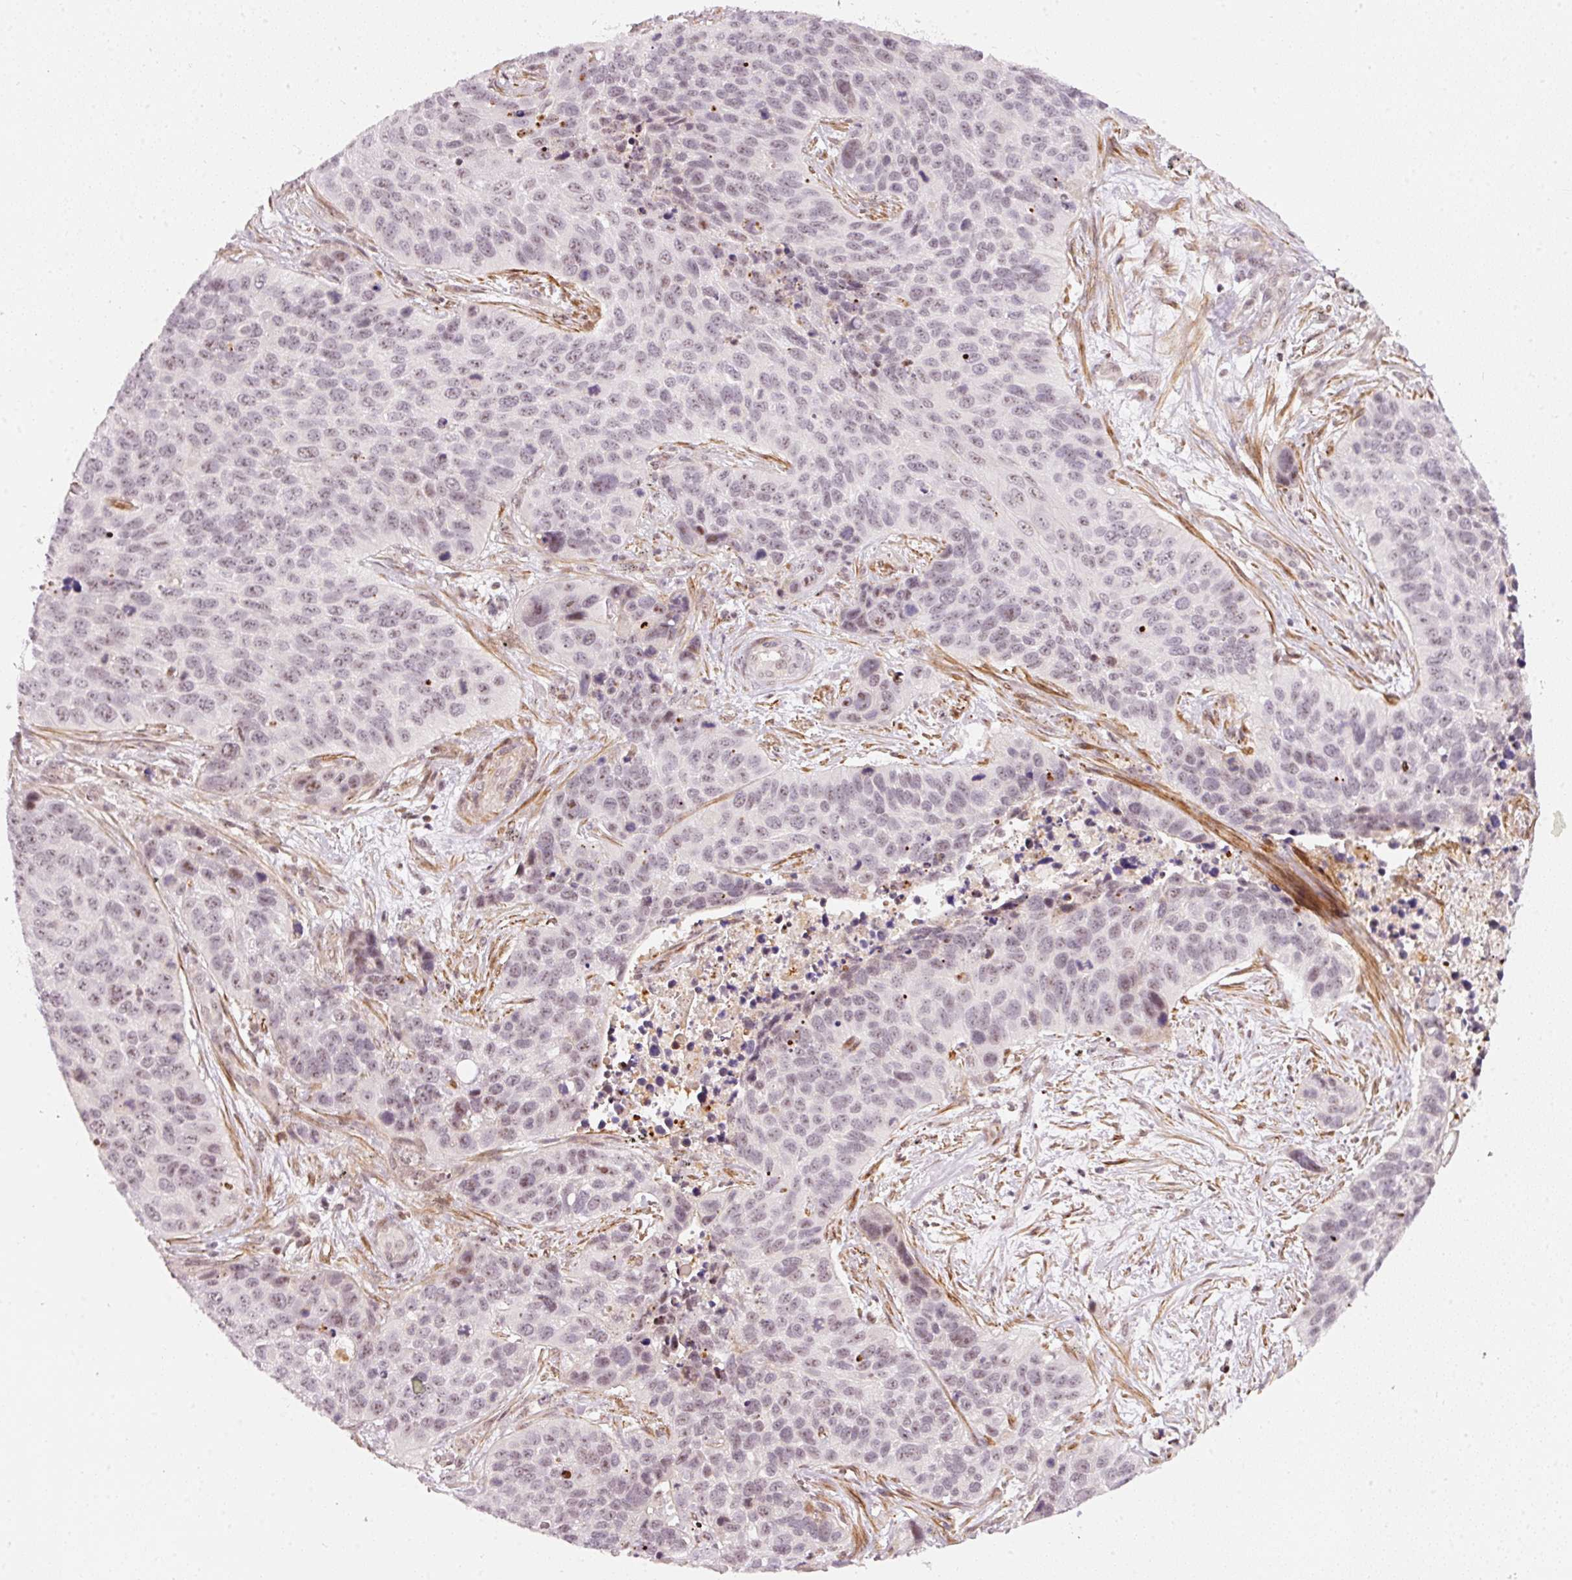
{"staining": {"intensity": "weak", "quantity": ">75%", "location": "nuclear"}, "tissue": "lung cancer", "cell_type": "Tumor cells", "image_type": "cancer", "snomed": [{"axis": "morphology", "description": "Squamous cell carcinoma, NOS"}, {"axis": "topography", "description": "Lung"}], "caption": "Lung squamous cell carcinoma tissue exhibits weak nuclear staining in about >75% of tumor cells (brown staining indicates protein expression, while blue staining denotes nuclei).", "gene": "MXRA8", "patient": {"sex": "male", "age": 62}}